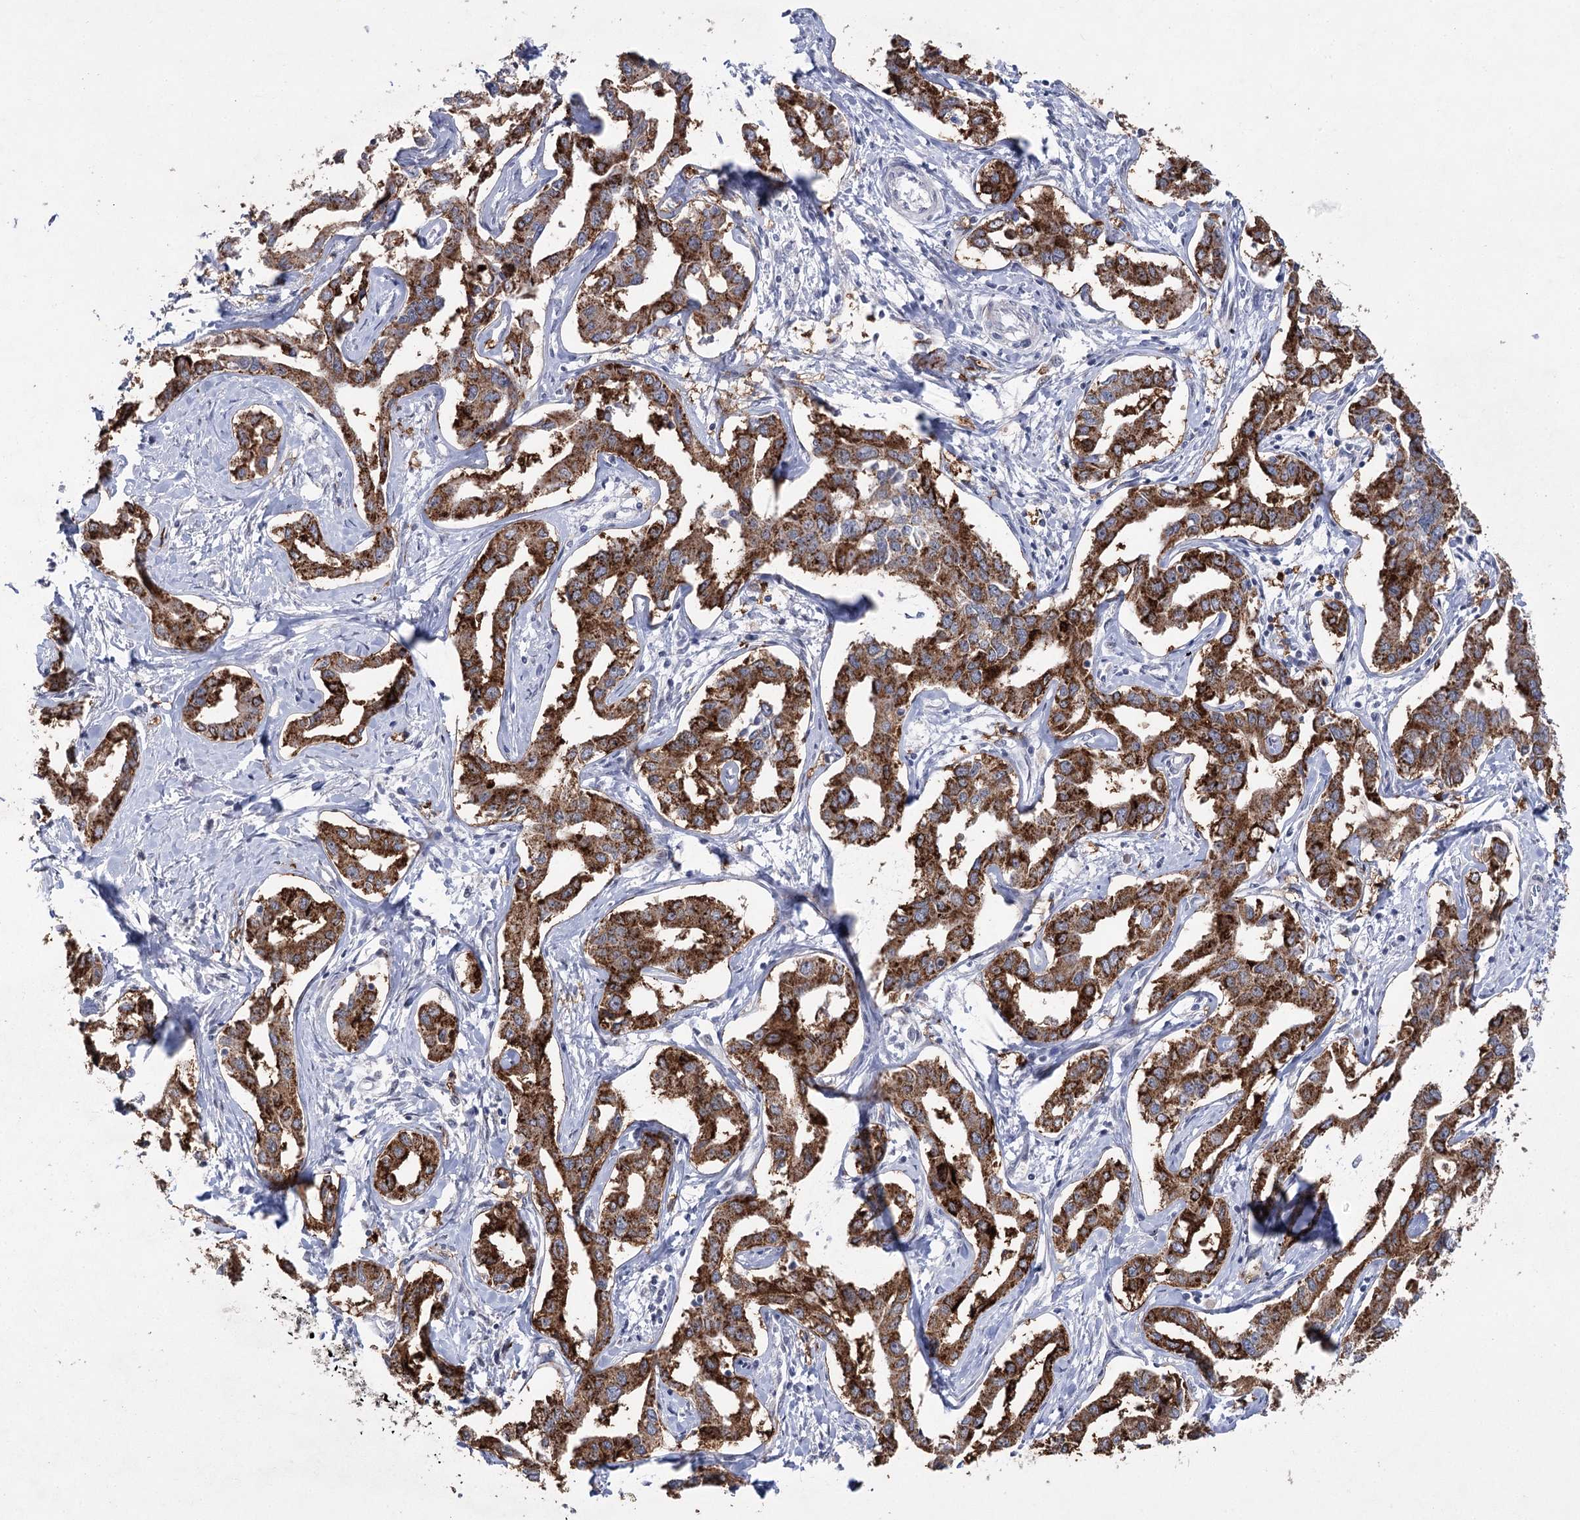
{"staining": {"intensity": "strong", "quantity": ">75%", "location": "cytoplasmic/membranous"}, "tissue": "liver cancer", "cell_type": "Tumor cells", "image_type": "cancer", "snomed": [{"axis": "morphology", "description": "Cholangiocarcinoma"}, {"axis": "topography", "description": "Liver"}], "caption": "Human liver cancer (cholangiocarcinoma) stained for a protein (brown) reveals strong cytoplasmic/membranous positive expression in approximately >75% of tumor cells.", "gene": "PHYHIPL", "patient": {"sex": "male", "age": 59}}